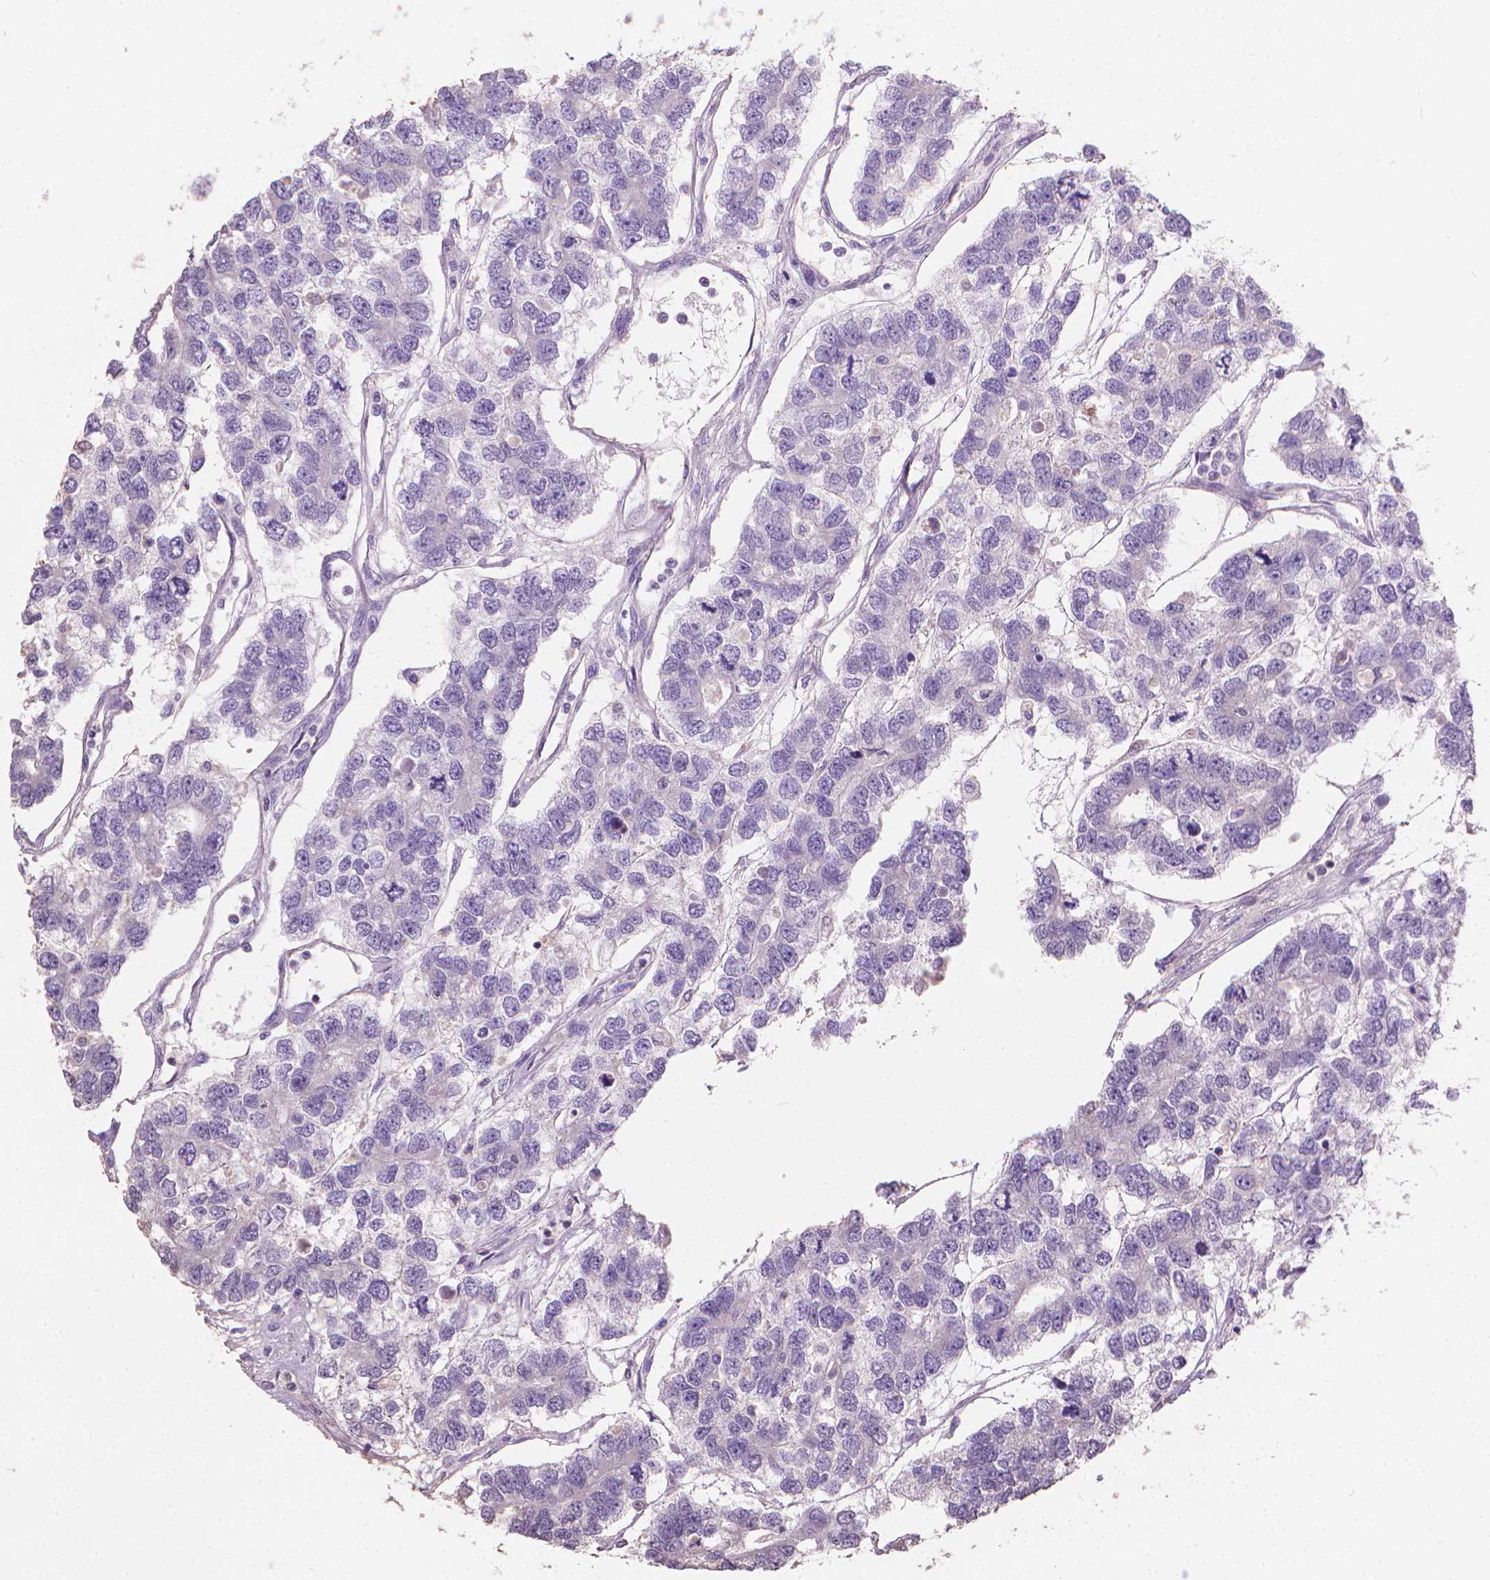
{"staining": {"intensity": "negative", "quantity": "none", "location": "none"}, "tissue": "testis cancer", "cell_type": "Tumor cells", "image_type": "cancer", "snomed": [{"axis": "morphology", "description": "Seminoma, NOS"}, {"axis": "topography", "description": "Testis"}], "caption": "The histopathology image exhibits no staining of tumor cells in testis cancer. (Stains: DAB (3,3'-diaminobenzidine) IHC with hematoxylin counter stain, Microscopy: brightfield microscopy at high magnification).", "gene": "CABCOCO1", "patient": {"sex": "male", "age": 52}}